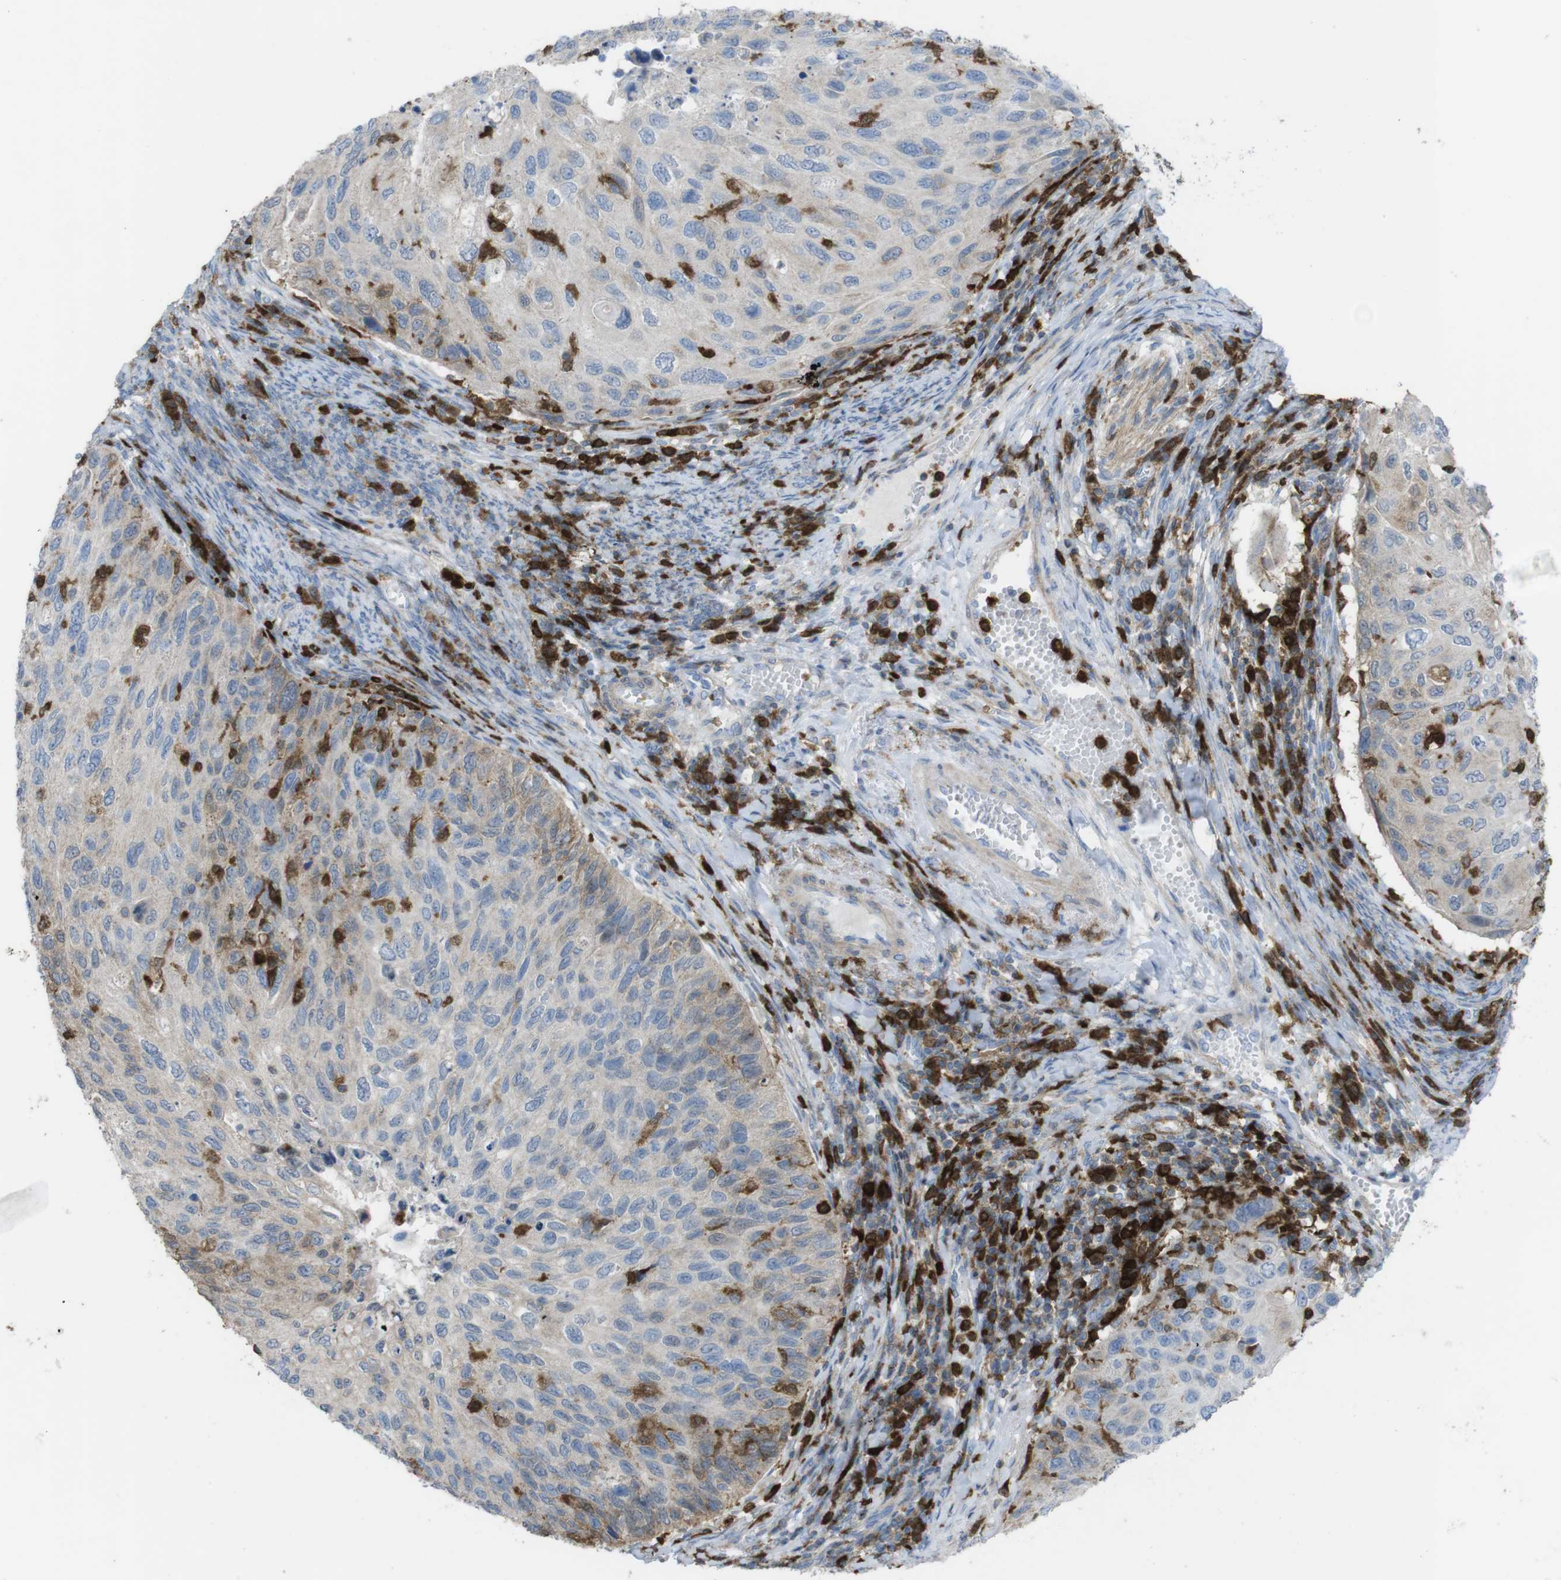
{"staining": {"intensity": "moderate", "quantity": "25%-75%", "location": "cytoplasmic/membranous"}, "tissue": "cervical cancer", "cell_type": "Tumor cells", "image_type": "cancer", "snomed": [{"axis": "morphology", "description": "Squamous cell carcinoma, NOS"}, {"axis": "topography", "description": "Cervix"}], "caption": "Immunohistochemistry staining of cervical cancer, which shows medium levels of moderate cytoplasmic/membranous staining in about 25%-75% of tumor cells indicating moderate cytoplasmic/membranous protein staining. The staining was performed using DAB (3,3'-diaminobenzidine) (brown) for protein detection and nuclei were counterstained in hematoxylin (blue).", "gene": "PRKCD", "patient": {"sex": "female", "age": 70}}